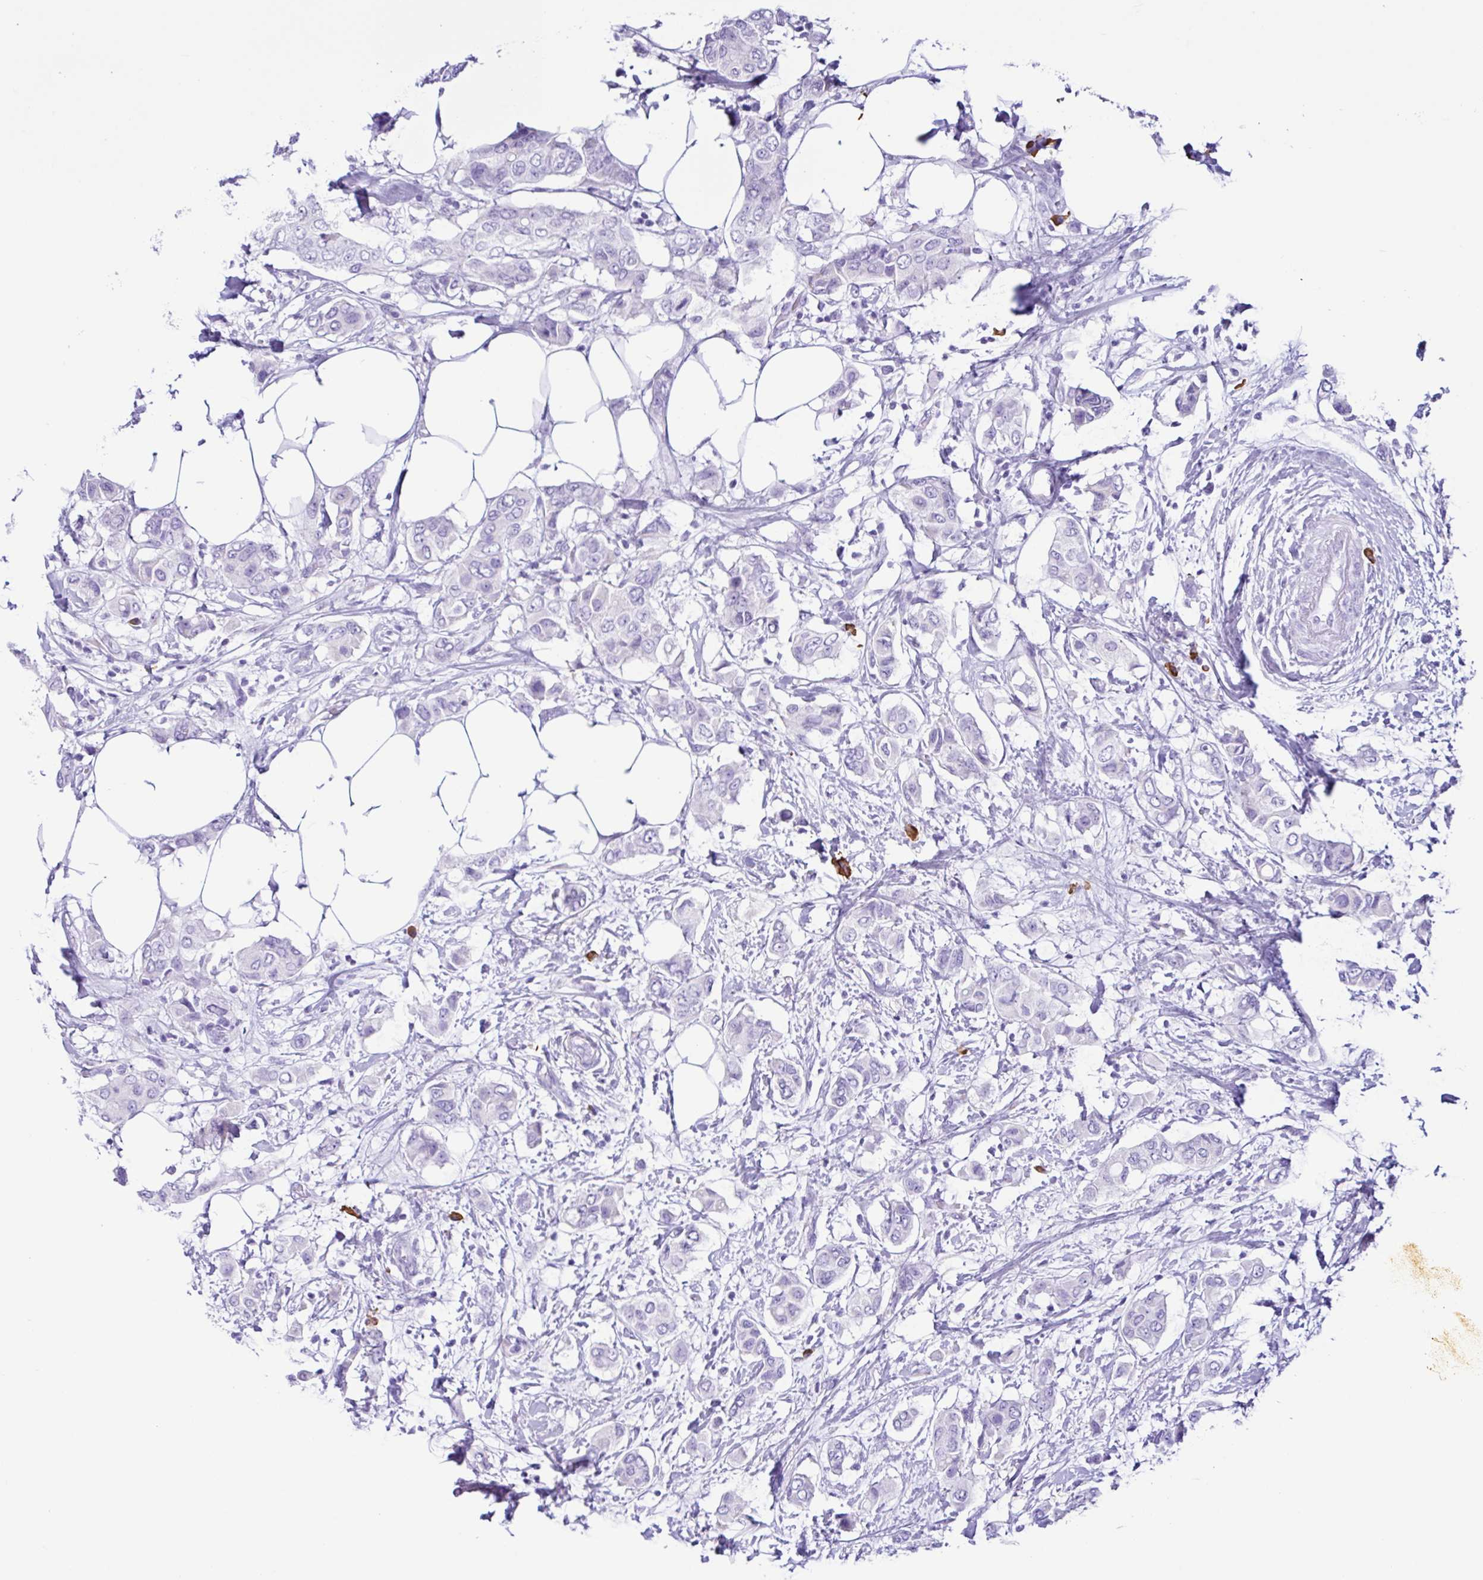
{"staining": {"intensity": "negative", "quantity": "none", "location": "none"}, "tissue": "breast cancer", "cell_type": "Tumor cells", "image_type": "cancer", "snomed": [{"axis": "morphology", "description": "Lobular carcinoma"}, {"axis": "topography", "description": "Breast"}], "caption": "The immunohistochemistry (IHC) photomicrograph has no significant positivity in tumor cells of lobular carcinoma (breast) tissue. (DAB (3,3'-diaminobenzidine) immunohistochemistry (IHC), high magnification).", "gene": "PIGF", "patient": {"sex": "female", "age": 51}}